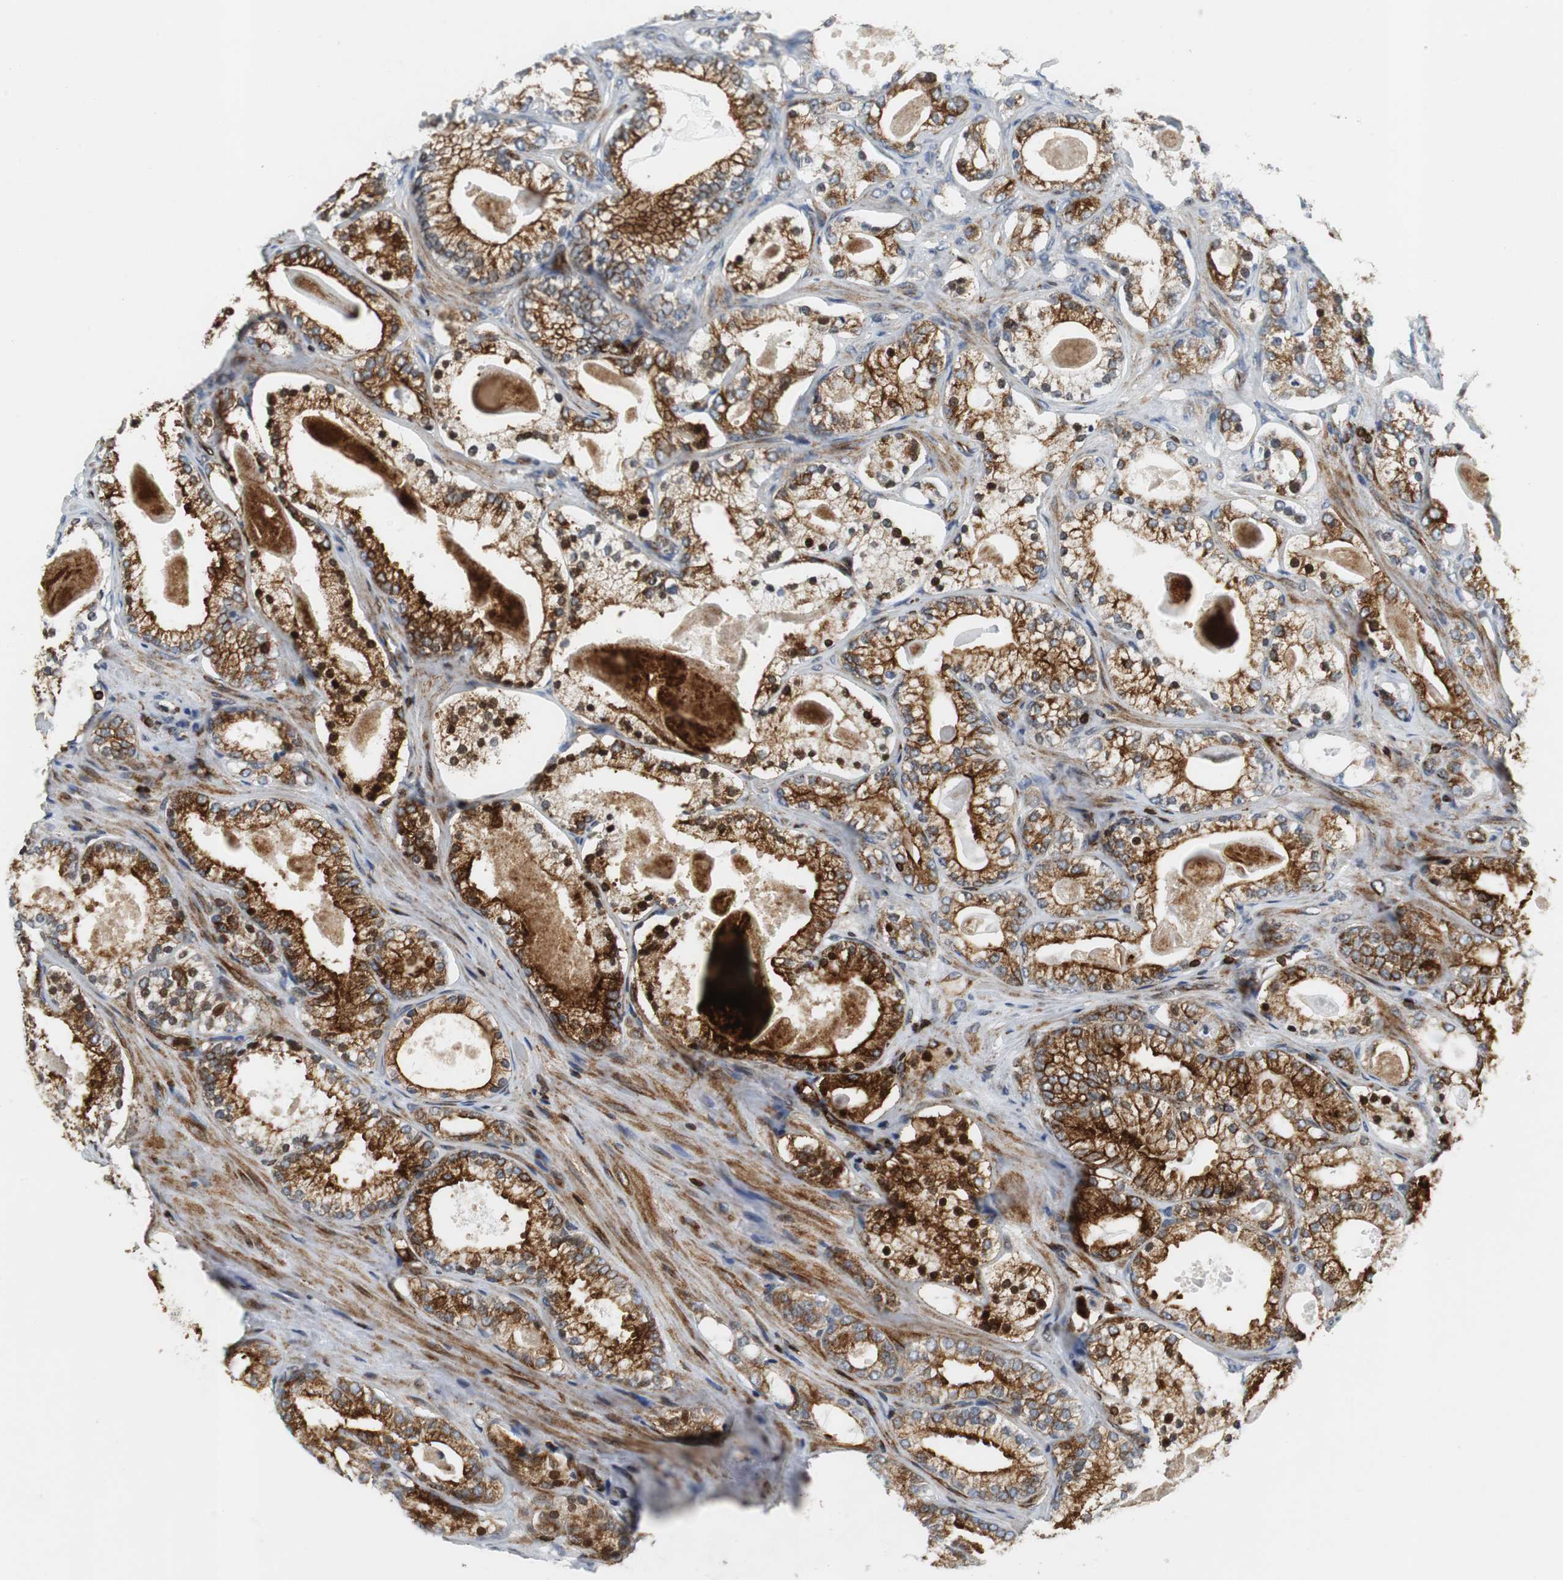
{"staining": {"intensity": "strong", "quantity": ">75%", "location": "cytoplasmic/membranous"}, "tissue": "prostate cancer", "cell_type": "Tumor cells", "image_type": "cancer", "snomed": [{"axis": "morphology", "description": "Adenocarcinoma, Low grade"}, {"axis": "topography", "description": "Prostate"}], "caption": "Immunohistochemical staining of human prostate cancer (low-grade adenocarcinoma) shows high levels of strong cytoplasmic/membranous staining in approximately >75% of tumor cells.", "gene": "TUBA4A", "patient": {"sex": "male", "age": 59}}